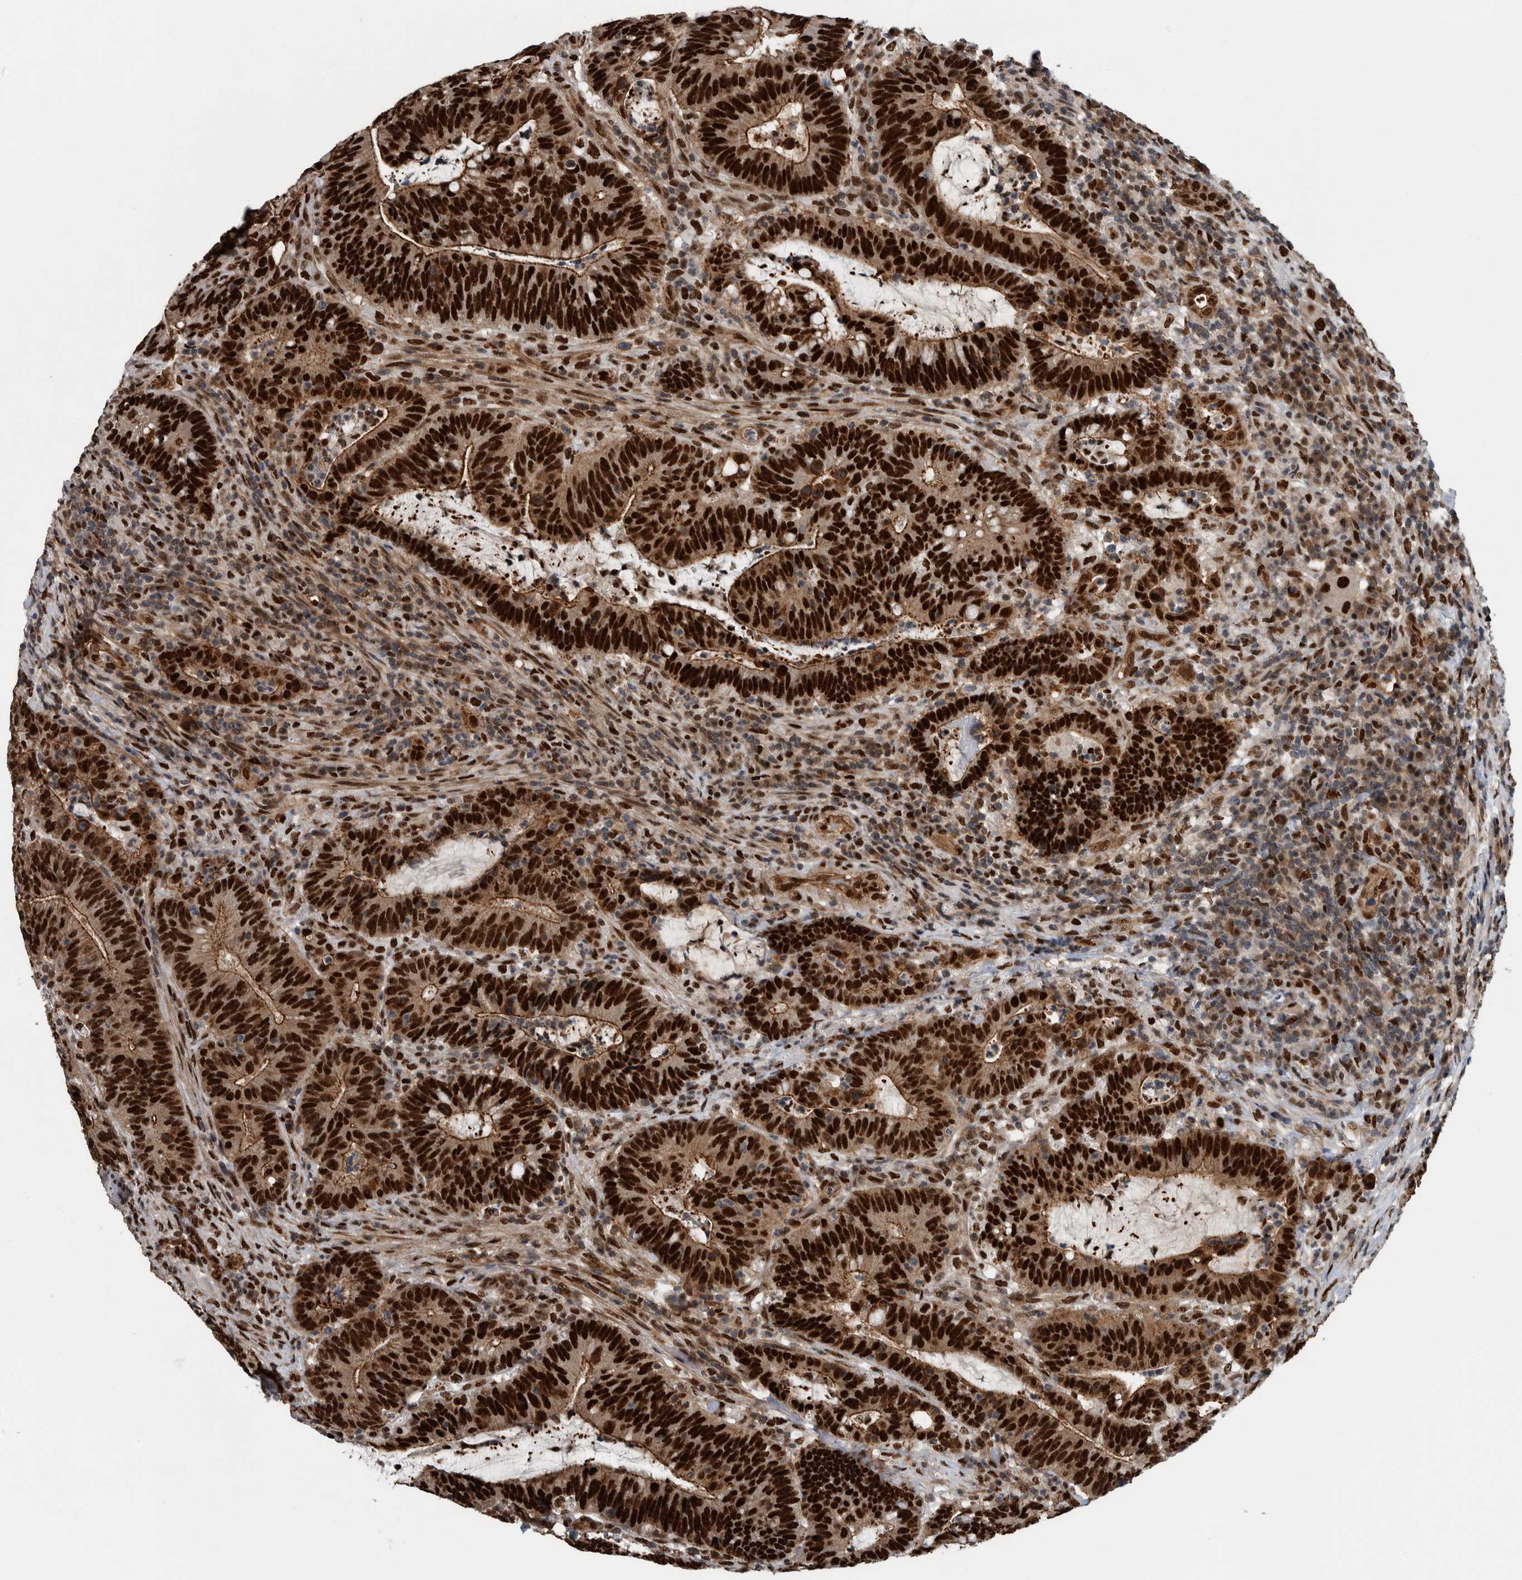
{"staining": {"intensity": "strong", "quantity": ">75%", "location": "nuclear"}, "tissue": "colorectal cancer", "cell_type": "Tumor cells", "image_type": "cancer", "snomed": [{"axis": "morphology", "description": "Adenocarcinoma, NOS"}, {"axis": "topography", "description": "Colon"}], "caption": "This photomicrograph exhibits immunohistochemistry (IHC) staining of human colorectal cancer (adenocarcinoma), with high strong nuclear staining in approximately >75% of tumor cells.", "gene": "FAM135B", "patient": {"sex": "female", "age": 66}}